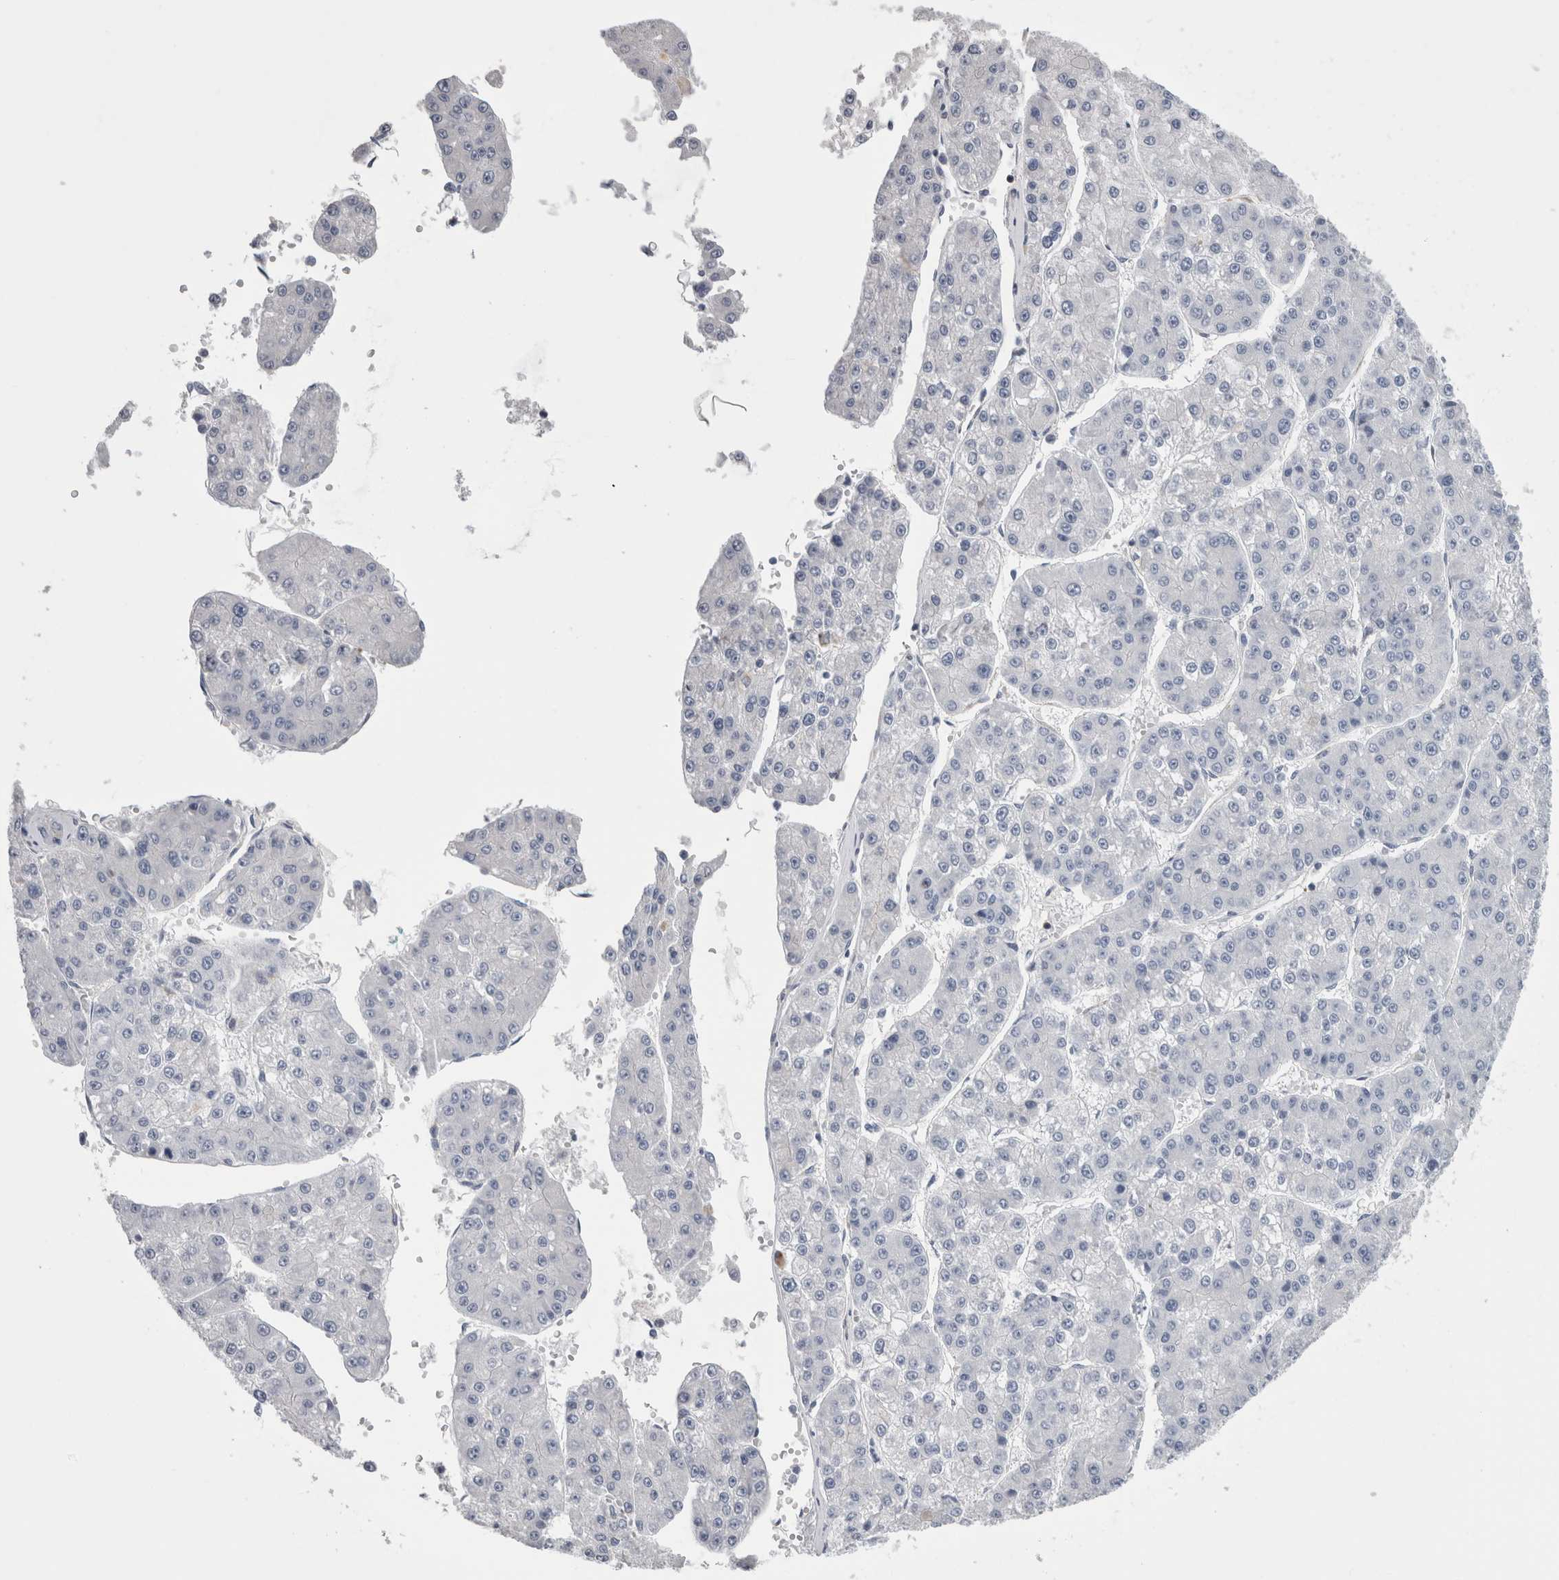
{"staining": {"intensity": "negative", "quantity": "none", "location": "none"}, "tissue": "liver cancer", "cell_type": "Tumor cells", "image_type": "cancer", "snomed": [{"axis": "morphology", "description": "Carcinoma, Hepatocellular, NOS"}, {"axis": "topography", "description": "Liver"}], "caption": "This is an immunohistochemistry (IHC) image of human liver cancer. There is no staining in tumor cells.", "gene": "DCTN6", "patient": {"sex": "female", "age": 73}}